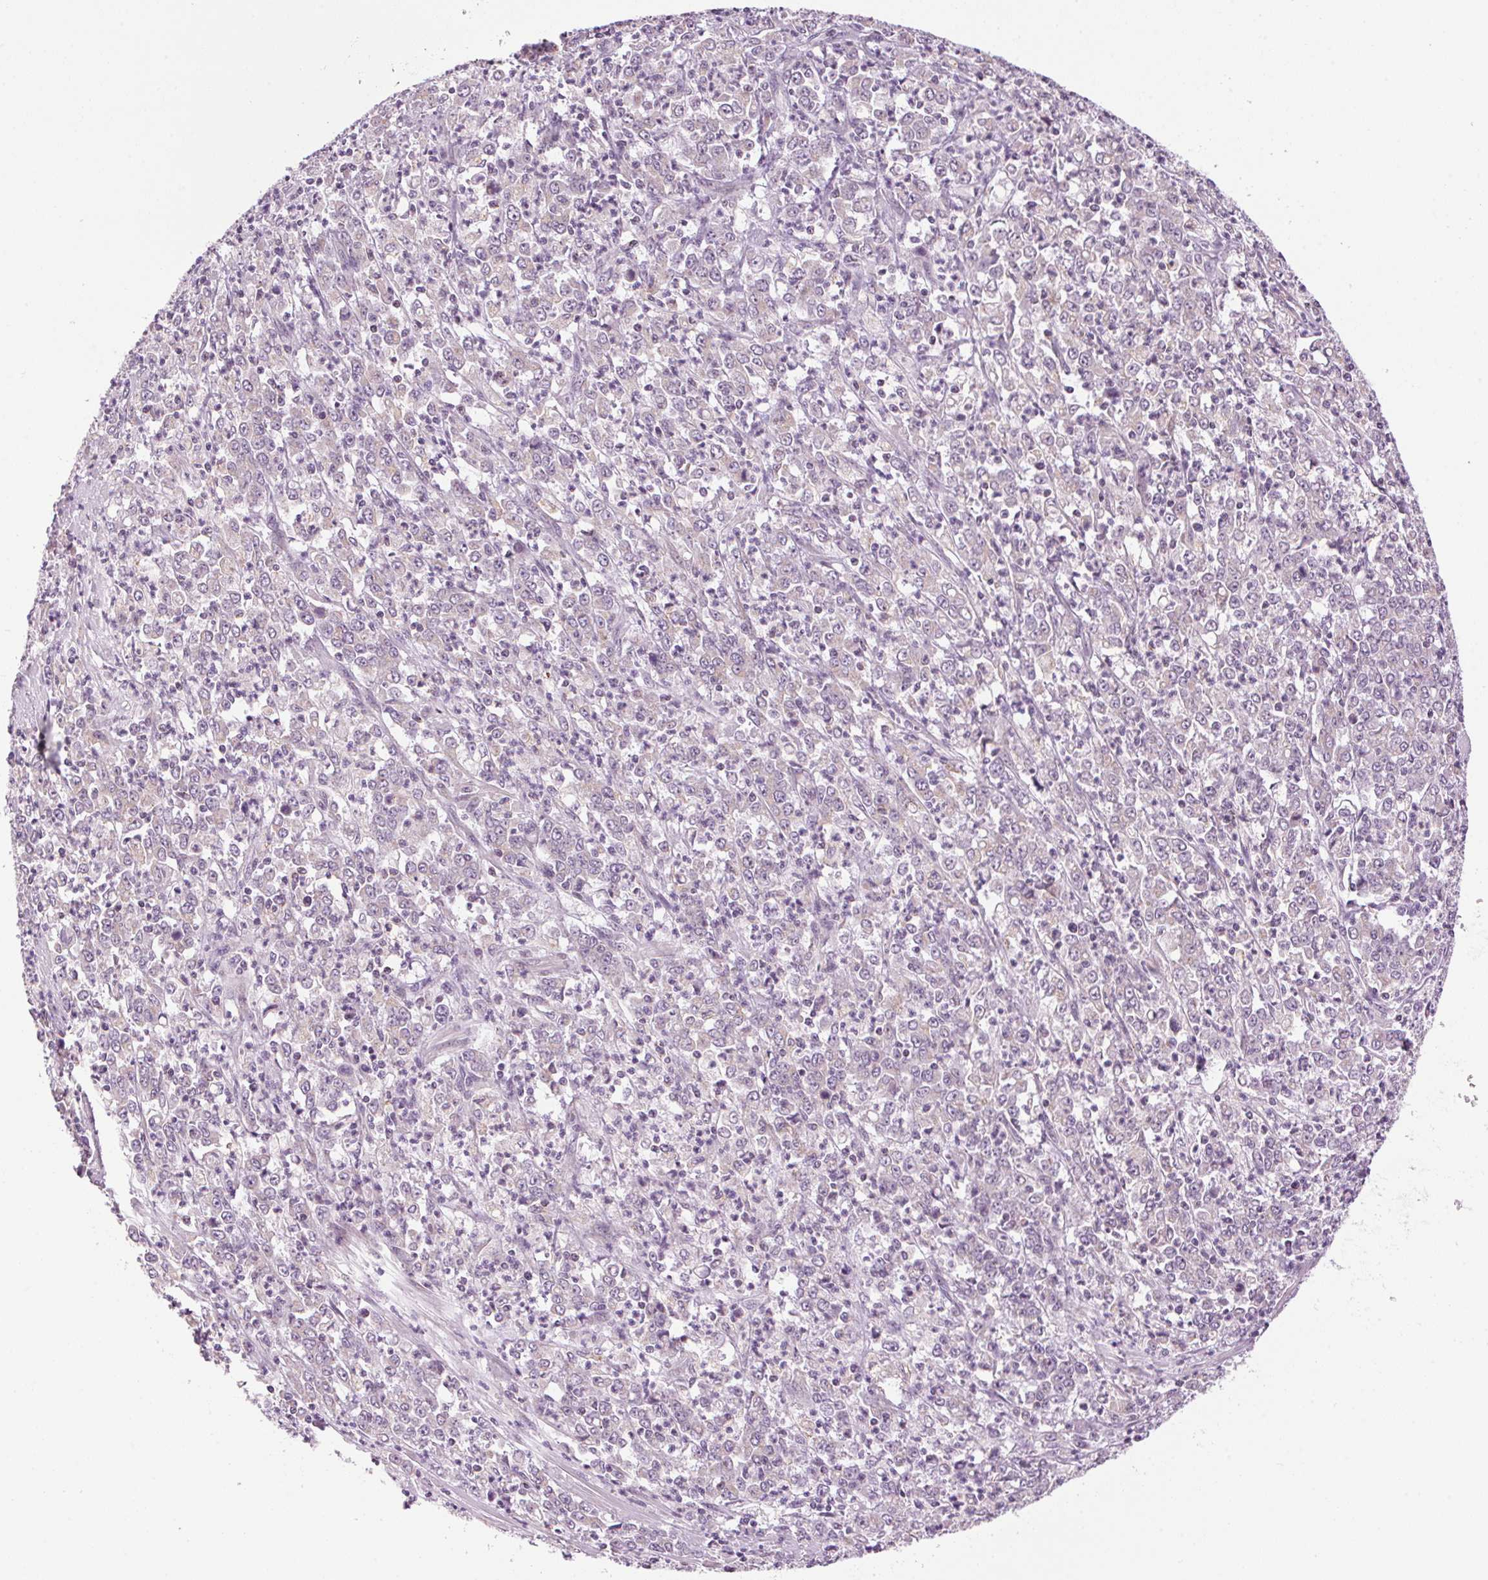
{"staining": {"intensity": "negative", "quantity": "none", "location": "none"}, "tissue": "stomach cancer", "cell_type": "Tumor cells", "image_type": "cancer", "snomed": [{"axis": "morphology", "description": "Adenocarcinoma, NOS"}, {"axis": "topography", "description": "Stomach, lower"}], "caption": "Adenocarcinoma (stomach) was stained to show a protein in brown. There is no significant expression in tumor cells.", "gene": "SMIM13", "patient": {"sex": "female", "age": 71}}